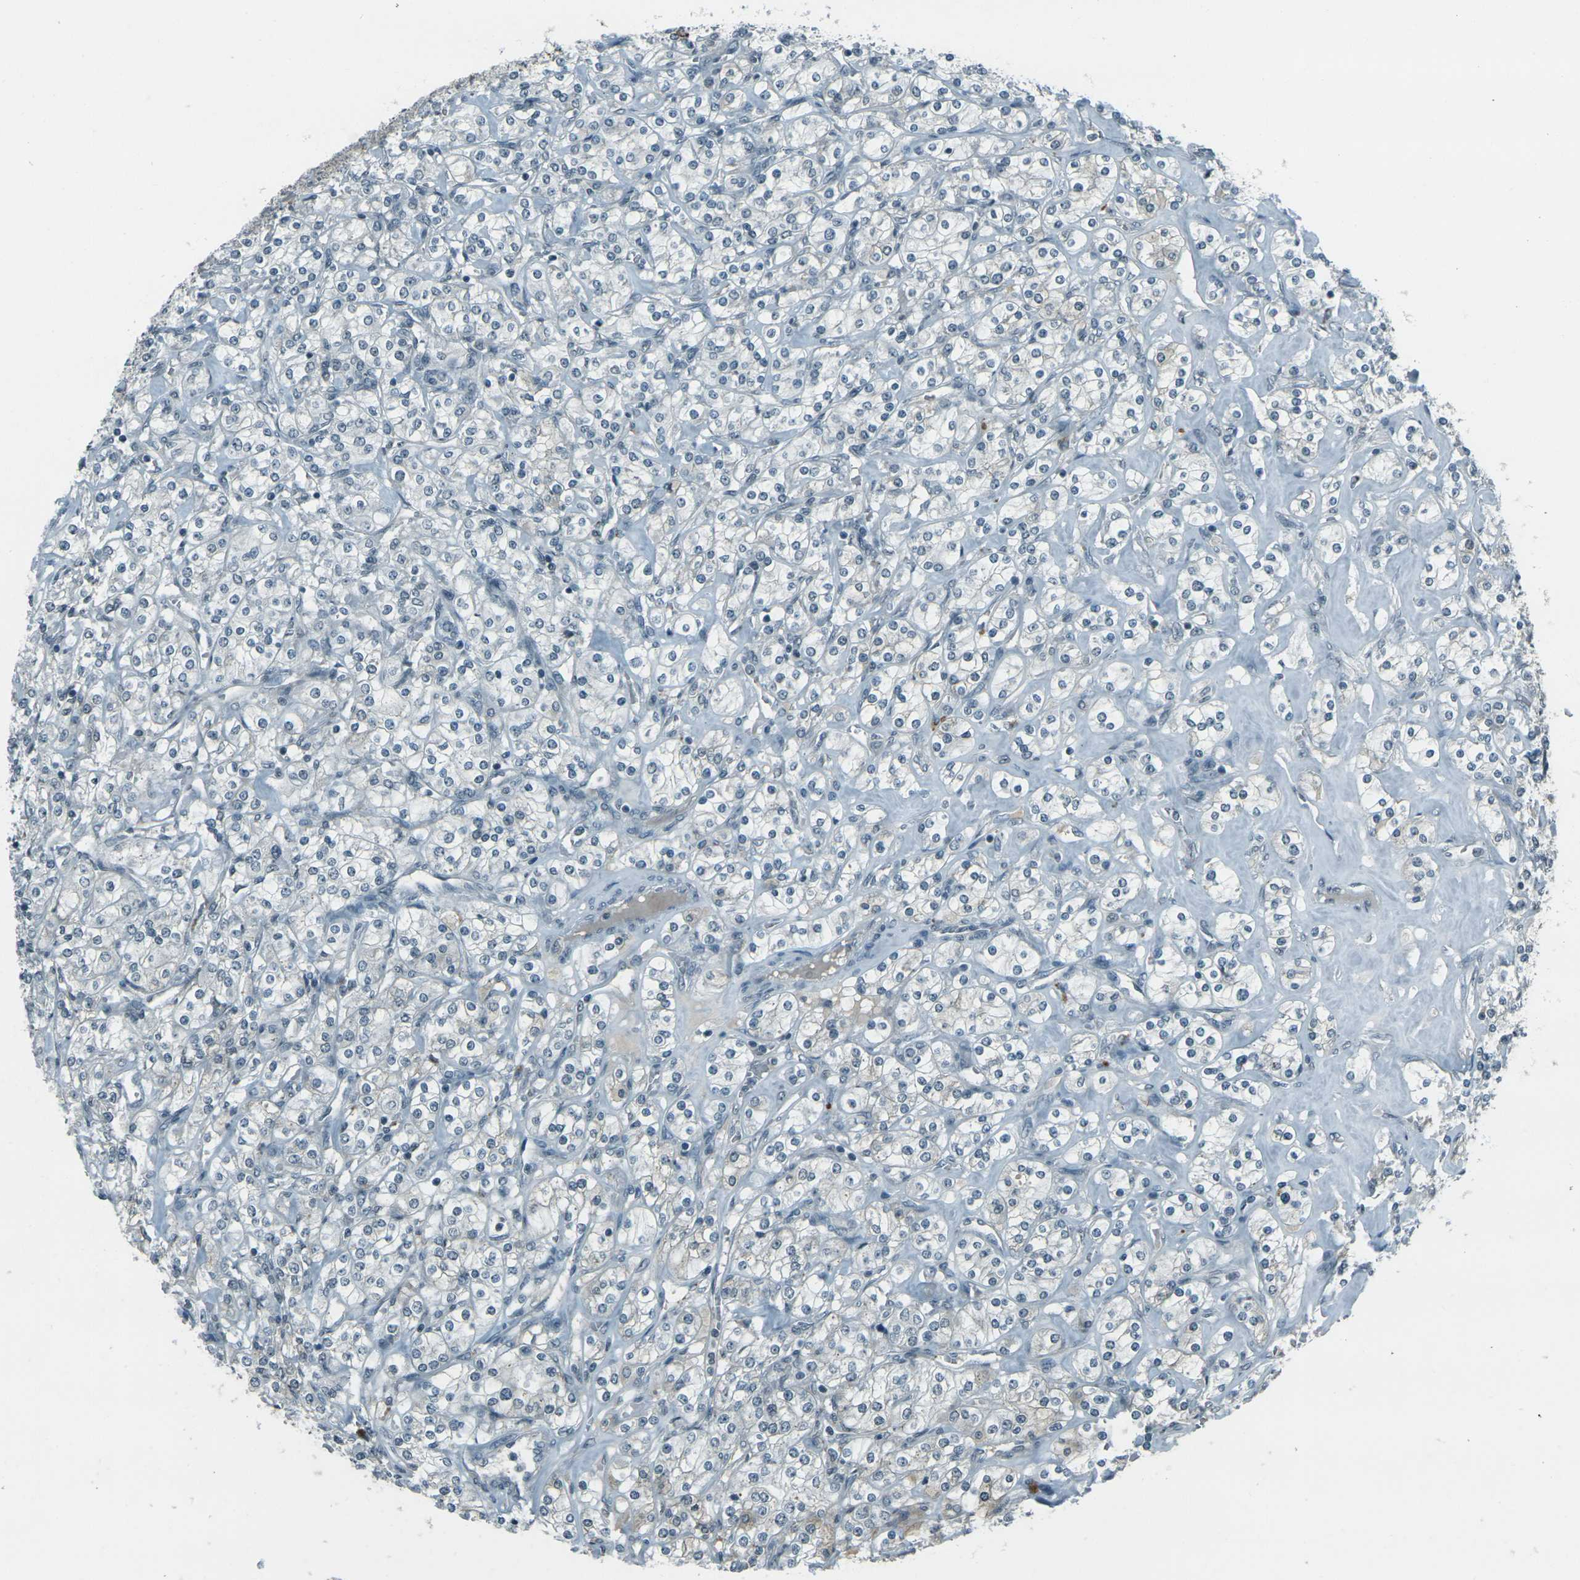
{"staining": {"intensity": "negative", "quantity": "none", "location": "none"}, "tissue": "renal cancer", "cell_type": "Tumor cells", "image_type": "cancer", "snomed": [{"axis": "morphology", "description": "Adenocarcinoma, NOS"}, {"axis": "topography", "description": "Kidney"}], "caption": "Immunohistochemistry histopathology image of neoplastic tissue: renal cancer (adenocarcinoma) stained with DAB exhibits no significant protein positivity in tumor cells.", "gene": "GPR19", "patient": {"sex": "male", "age": 77}}